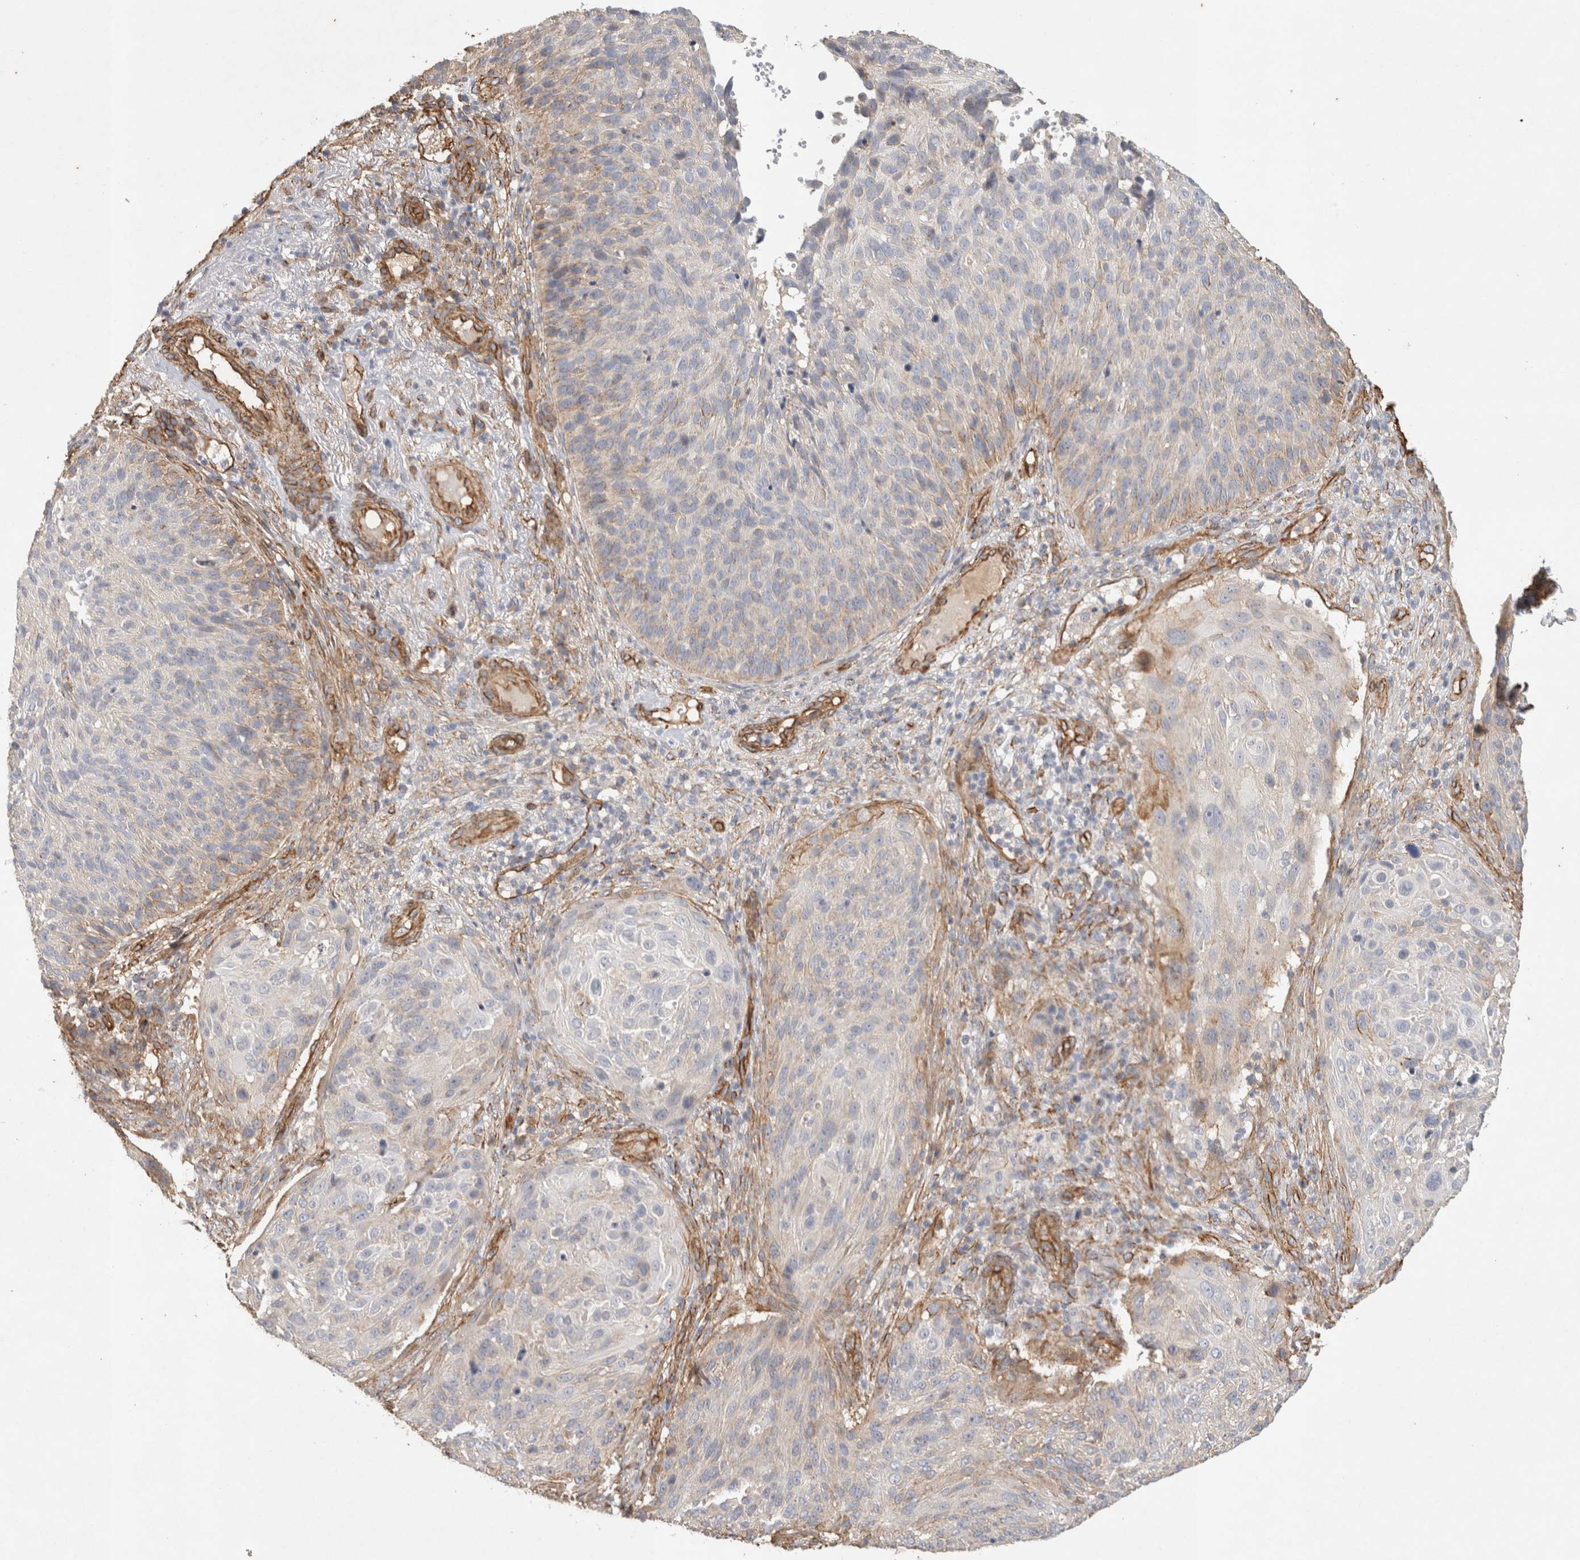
{"staining": {"intensity": "weak", "quantity": "<25%", "location": "cytoplasmic/membranous"}, "tissue": "cervical cancer", "cell_type": "Tumor cells", "image_type": "cancer", "snomed": [{"axis": "morphology", "description": "Squamous cell carcinoma, NOS"}, {"axis": "topography", "description": "Cervix"}], "caption": "Tumor cells are negative for brown protein staining in cervical cancer (squamous cell carcinoma). (Stains: DAB (3,3'-diaminobenzidine) IHC with hematoxylin counter stain, Microscopy: brightfield microscopy at high magnification).", "gene": "JMJD4", "patient": {"sex": "female", "age": 74}}